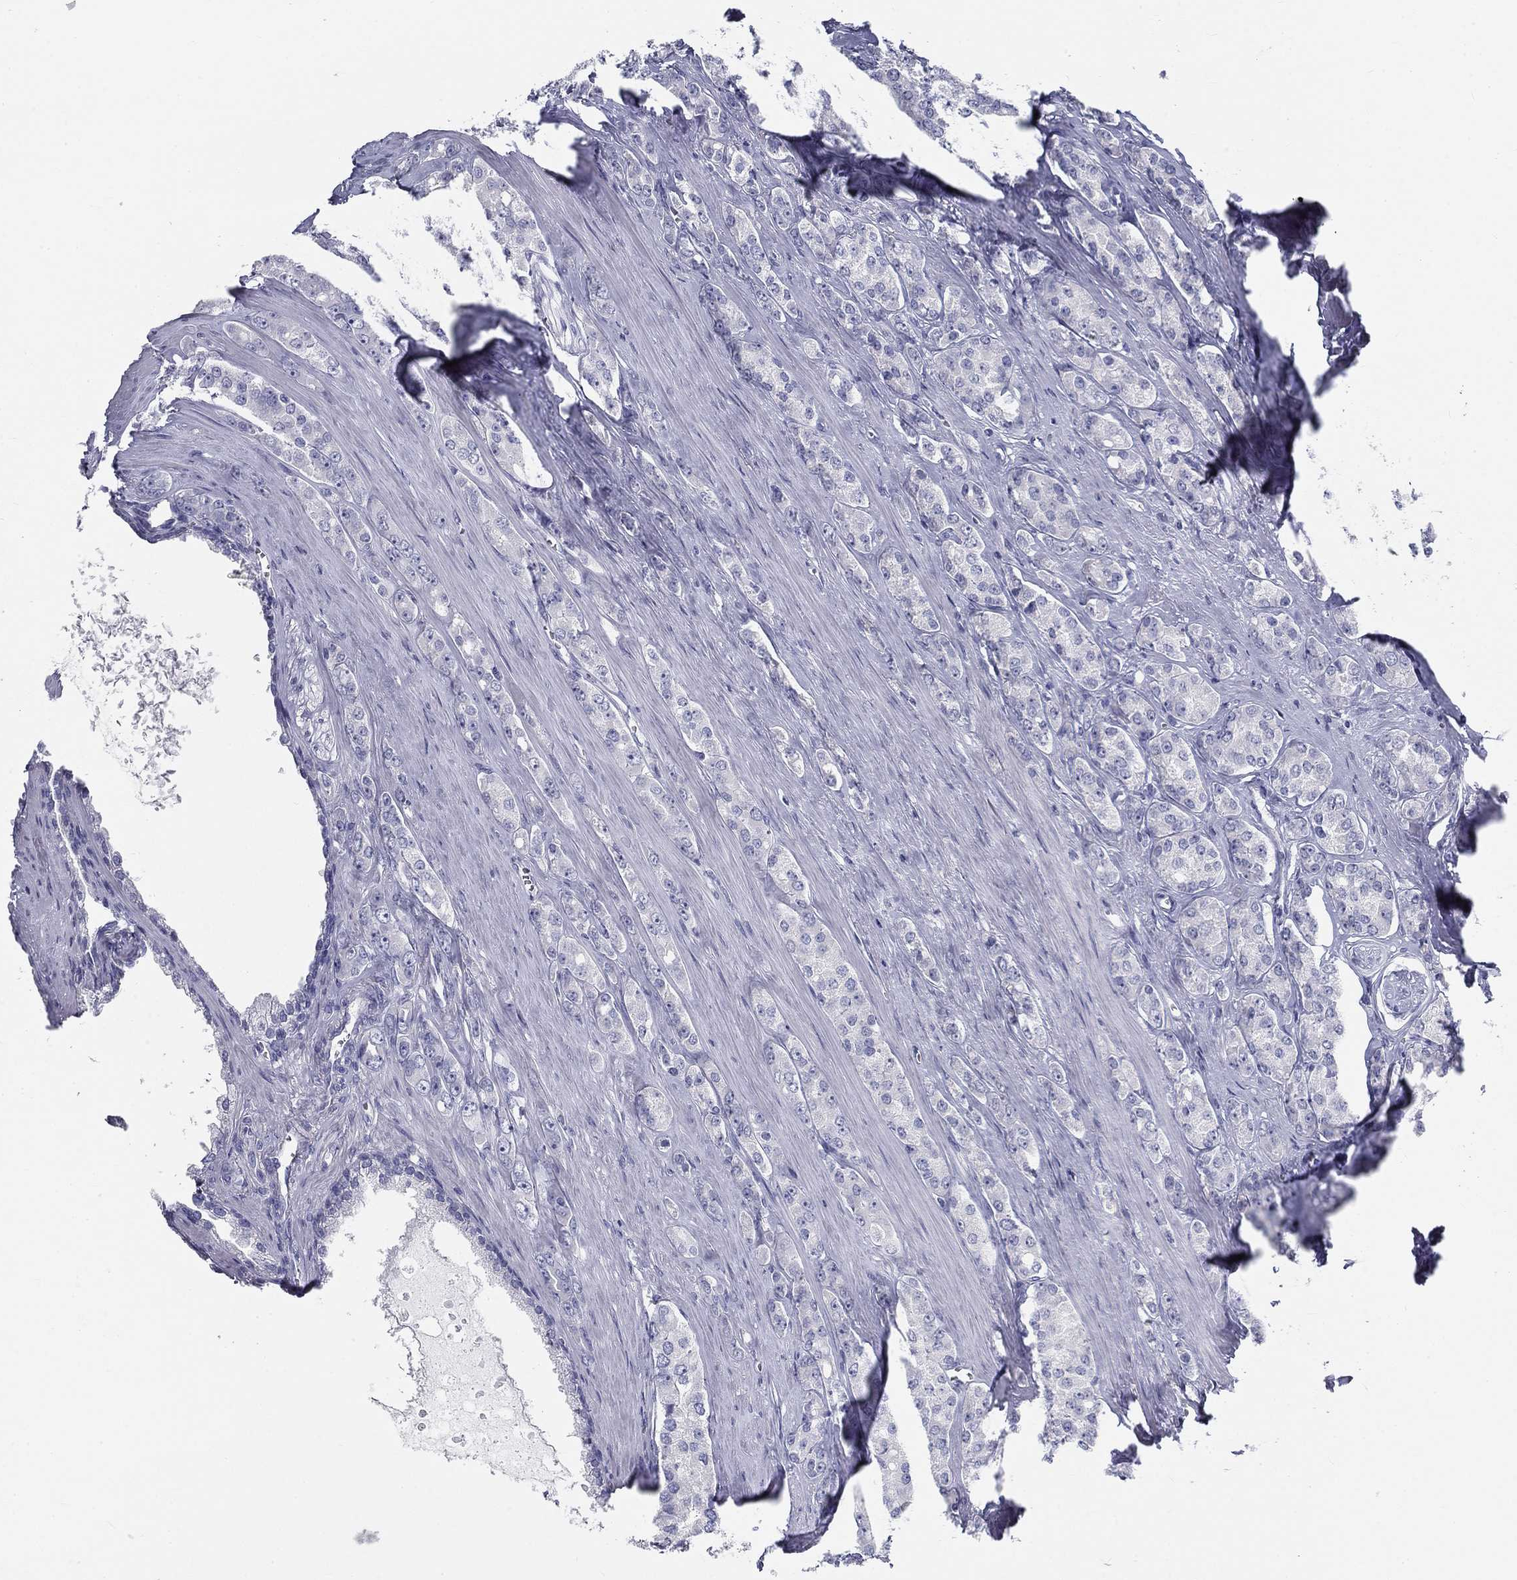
{"staining": {"intensity": "negative", "quantity": "none", "location": "none"}, "tissue": "prostate cancer", "cell_type": "Tumor cells", "image_type": "cancer", "snomed": [{"axis": "morphology", "description": "Adenocarcinoma, NOS"}, {"axis": "topography", "description": "Prostate"}], "caption": "Prostate cancer (adenocarcinoma) stained for a protein using immunohistochemistry (IHC) reveals no expression tumor cells.", "gene": "GALNTL5", "patient": {"sex": "male", "age": 67}}